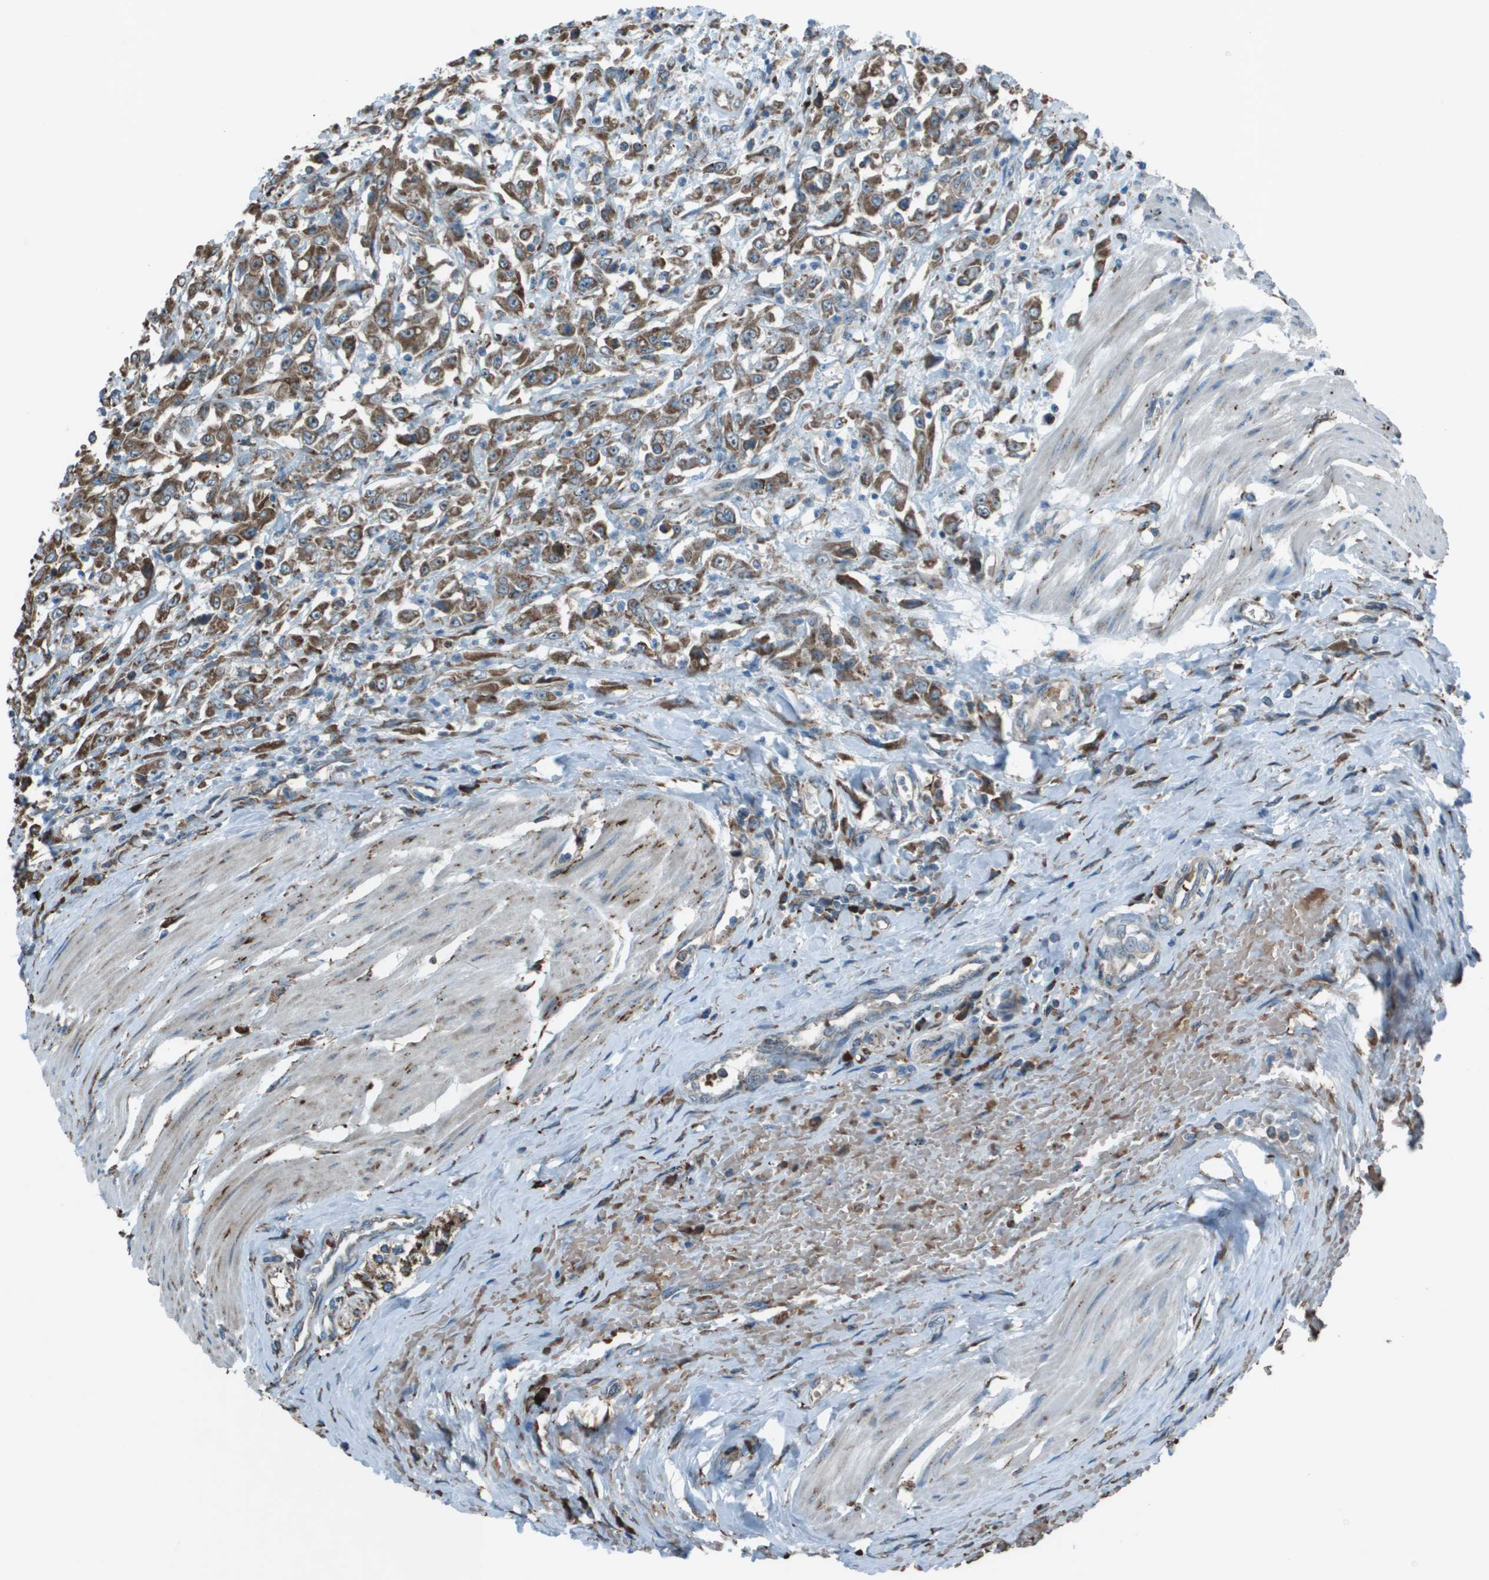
{"staining": {"intensity": "moderate", "quantity": ">75%", "location": "cytoplasmic/membranous"}, "tissue": "urothelial cancer", "cell_type": "Tumor cells", "image_type": "cancer", "snomed": [{"axis": "morphology", "description": "Urothelial carcinoma, High grade"}, {"axis": "topography", "description": "Urinary bladder"}], "caption": "Urothelial cancer stained with a brown dye demonstrates moderate cytoplasmic/membranous positive expression in approximately >75% of tumor cells.", "gene": "UTS2", "patient": {"sex": "male", "age": 46}}